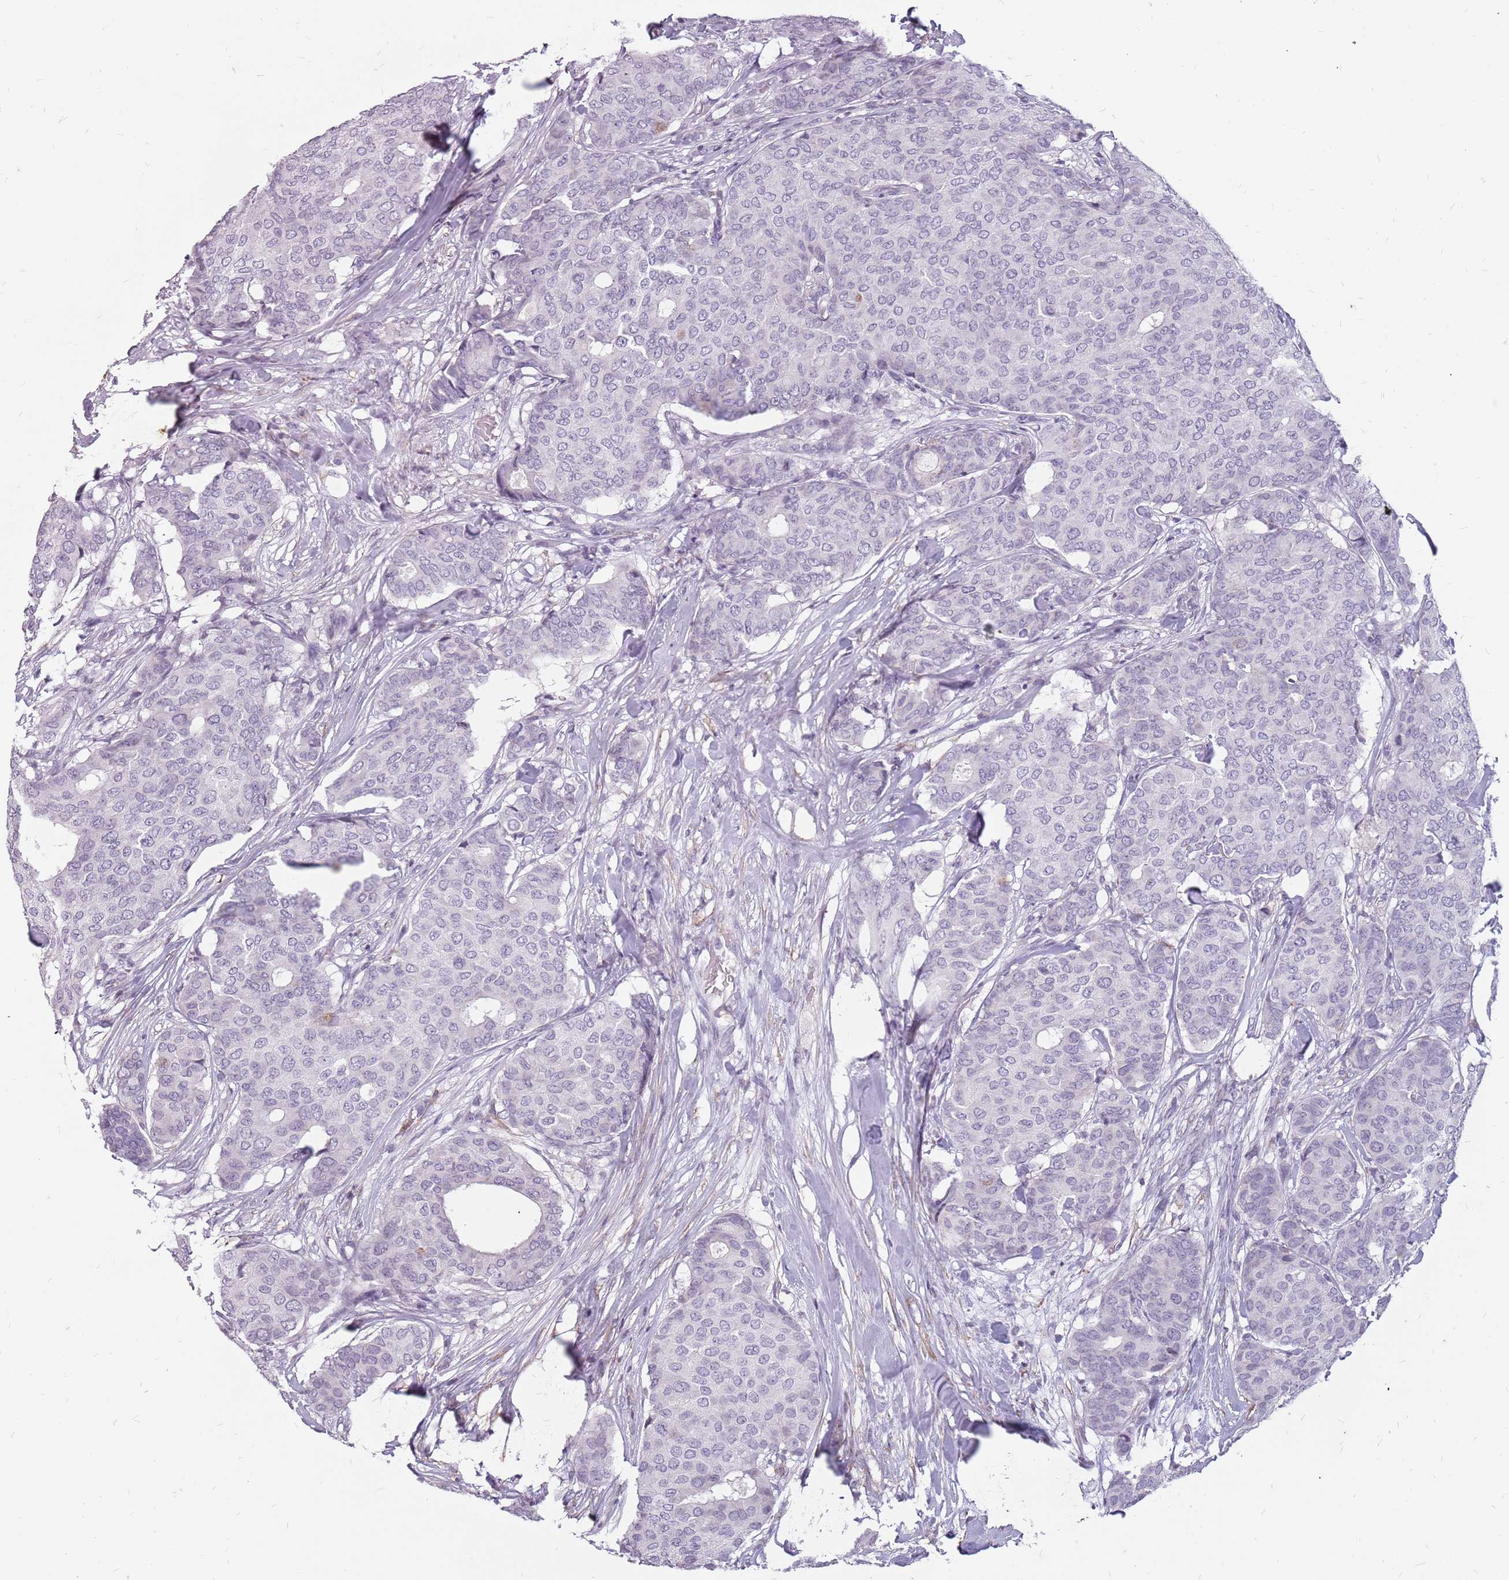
{"staining": {"intensity": "negative", "quantity": "none", "location": "none"}, "tissue": "breast cancer", "cell_type": "Tumor cells", "image_type": "cancer", "snomed": [{"axis": "morphology", "description": "Duct carcinoma"}, {"axis": "topography", "description": "Breast"}], "caption": "This is an IHC micrograph of human breast cancer. There is no staining in tumor cells.", "gene": "NEK6", "patient": {"sex": "female", "age": 75}}